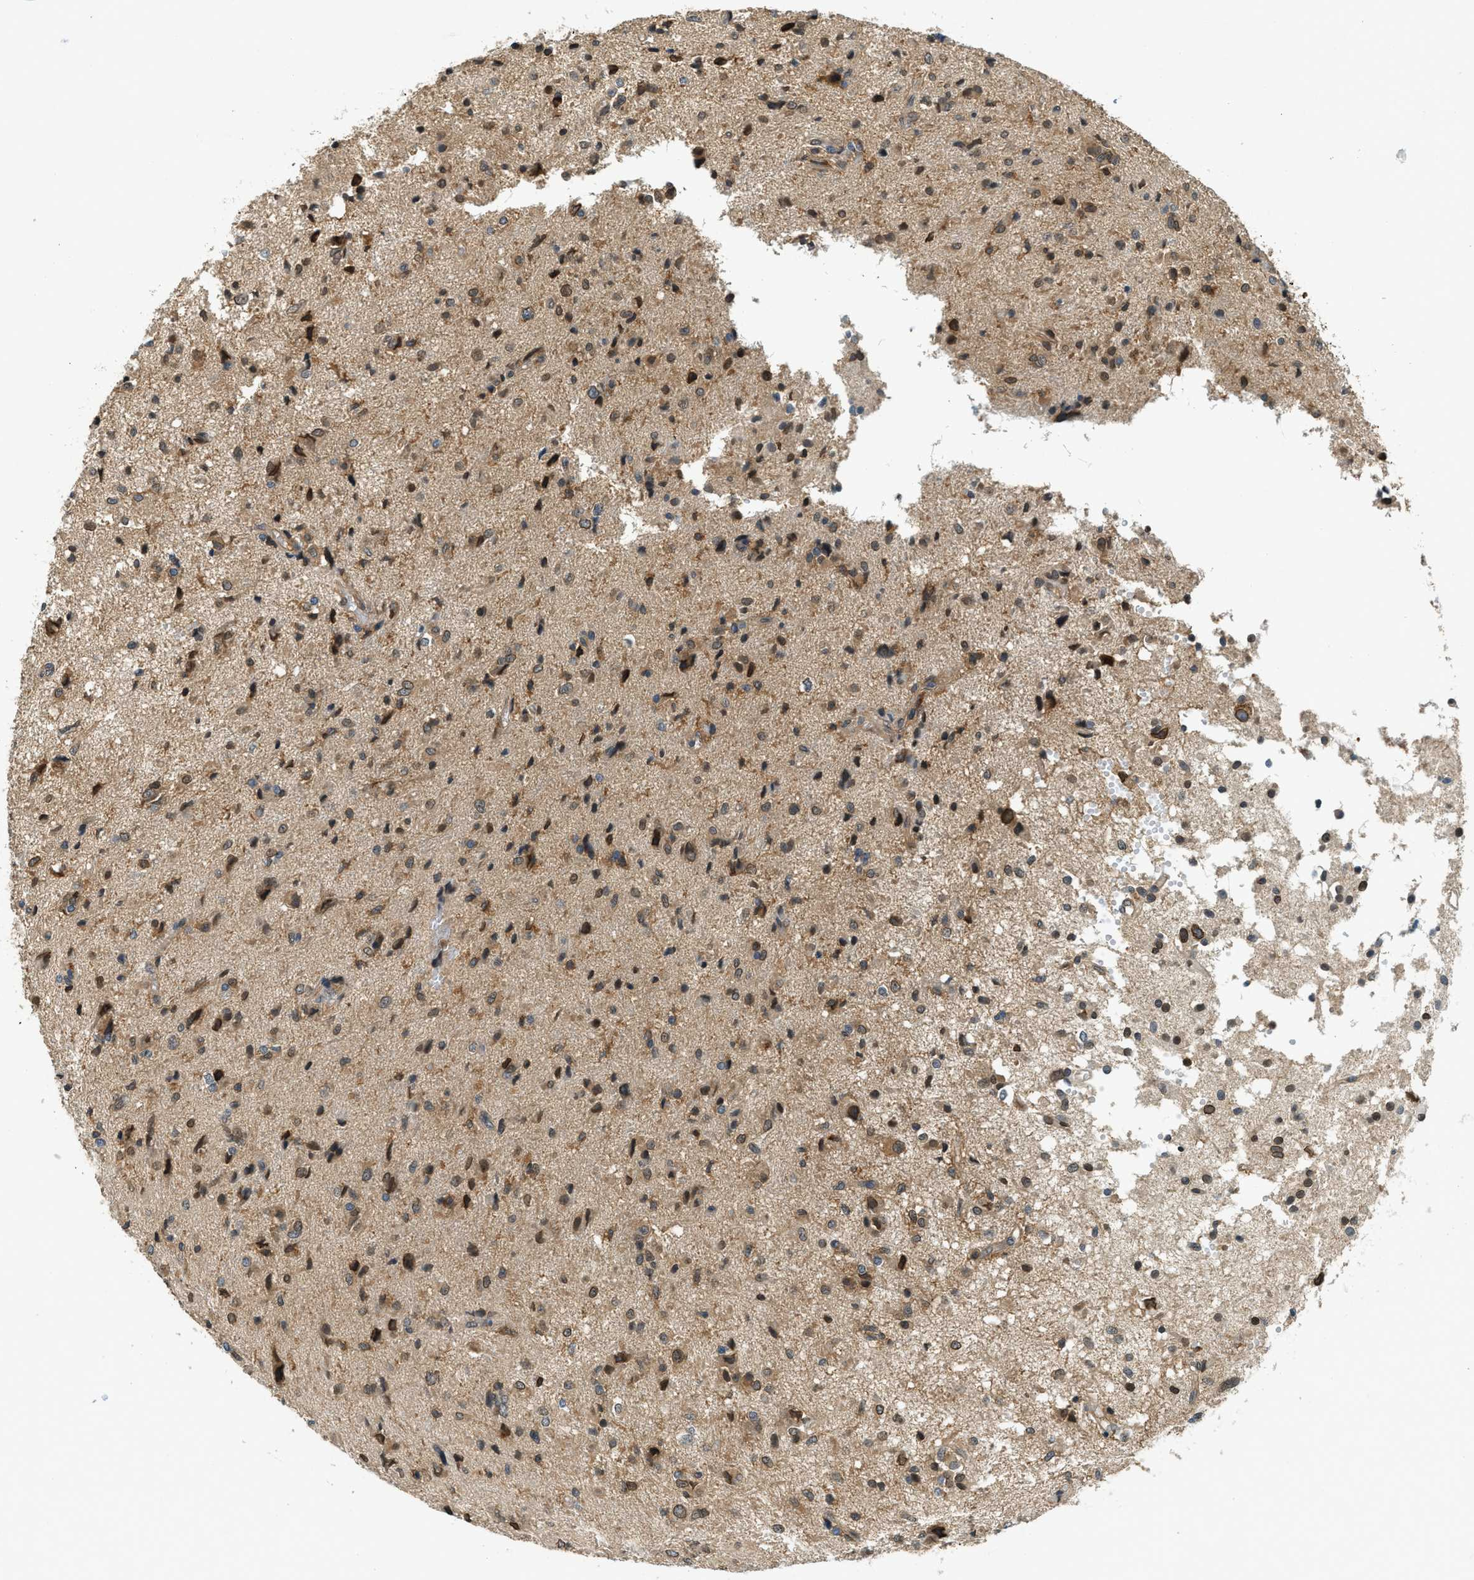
{"staining": {"intensity": "moderate", "quantity": "25%-75%", "location": "cytoplasmic/membranous,nuclear"}, "tissue": "glioma", "cell_type": "Tumor cells", "image_type": "cancer", "snomed": [{"axis": "morphology", "description": "Glioma, malignant, High grade"}, {"axis": "topography", "description": "Brain"}], "caption": "A medium amount of moderate cytoplasmic/membranous and nuclear positivity is appreciated in about 25%-75% of tumor cells in high-grade glioma (malignant) tissue.", "gene": "GMPPB", "patient": {"sex": "female", "age": 59}}